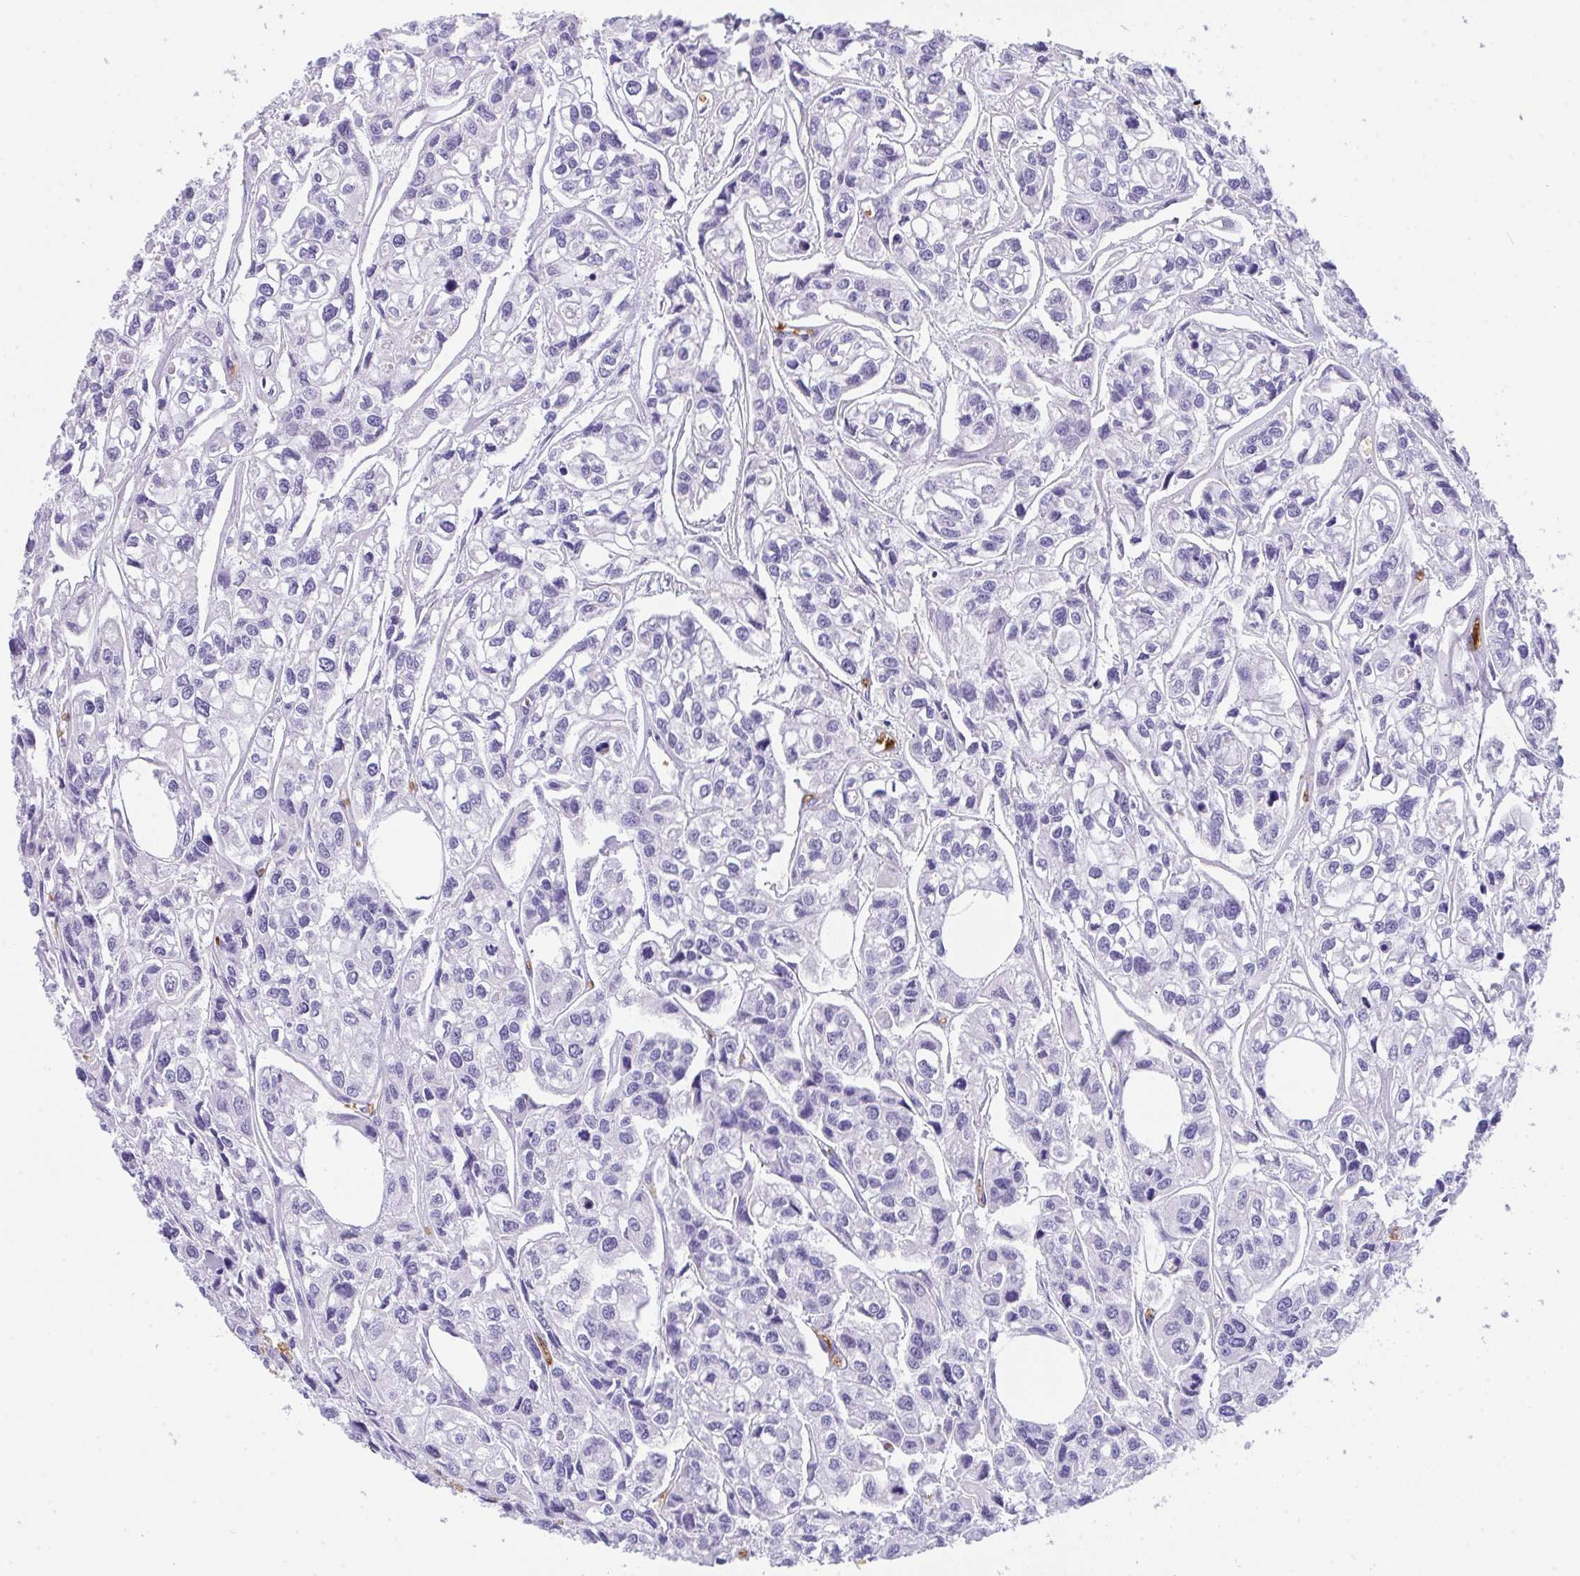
{"staining": {"intensity": "negative", "quantity": "none", "location": "none"}, "tissue": "urothelial cancer", "cell_type": "Tumor cells", "image_type": "cancer", "snomed": [{"axis": "morphology", "description": "Urothelial carcinoma, High grade"}, {"axis": "topography", "description": "Urinary bladder"}], "caption": "Immunohistochemistry micrograph of urothelial cancer stained for a protein (brown), which shows no expression in tumor cells.", "gene": "ANK1", "patient": {"sex": "male", "age": 67}}